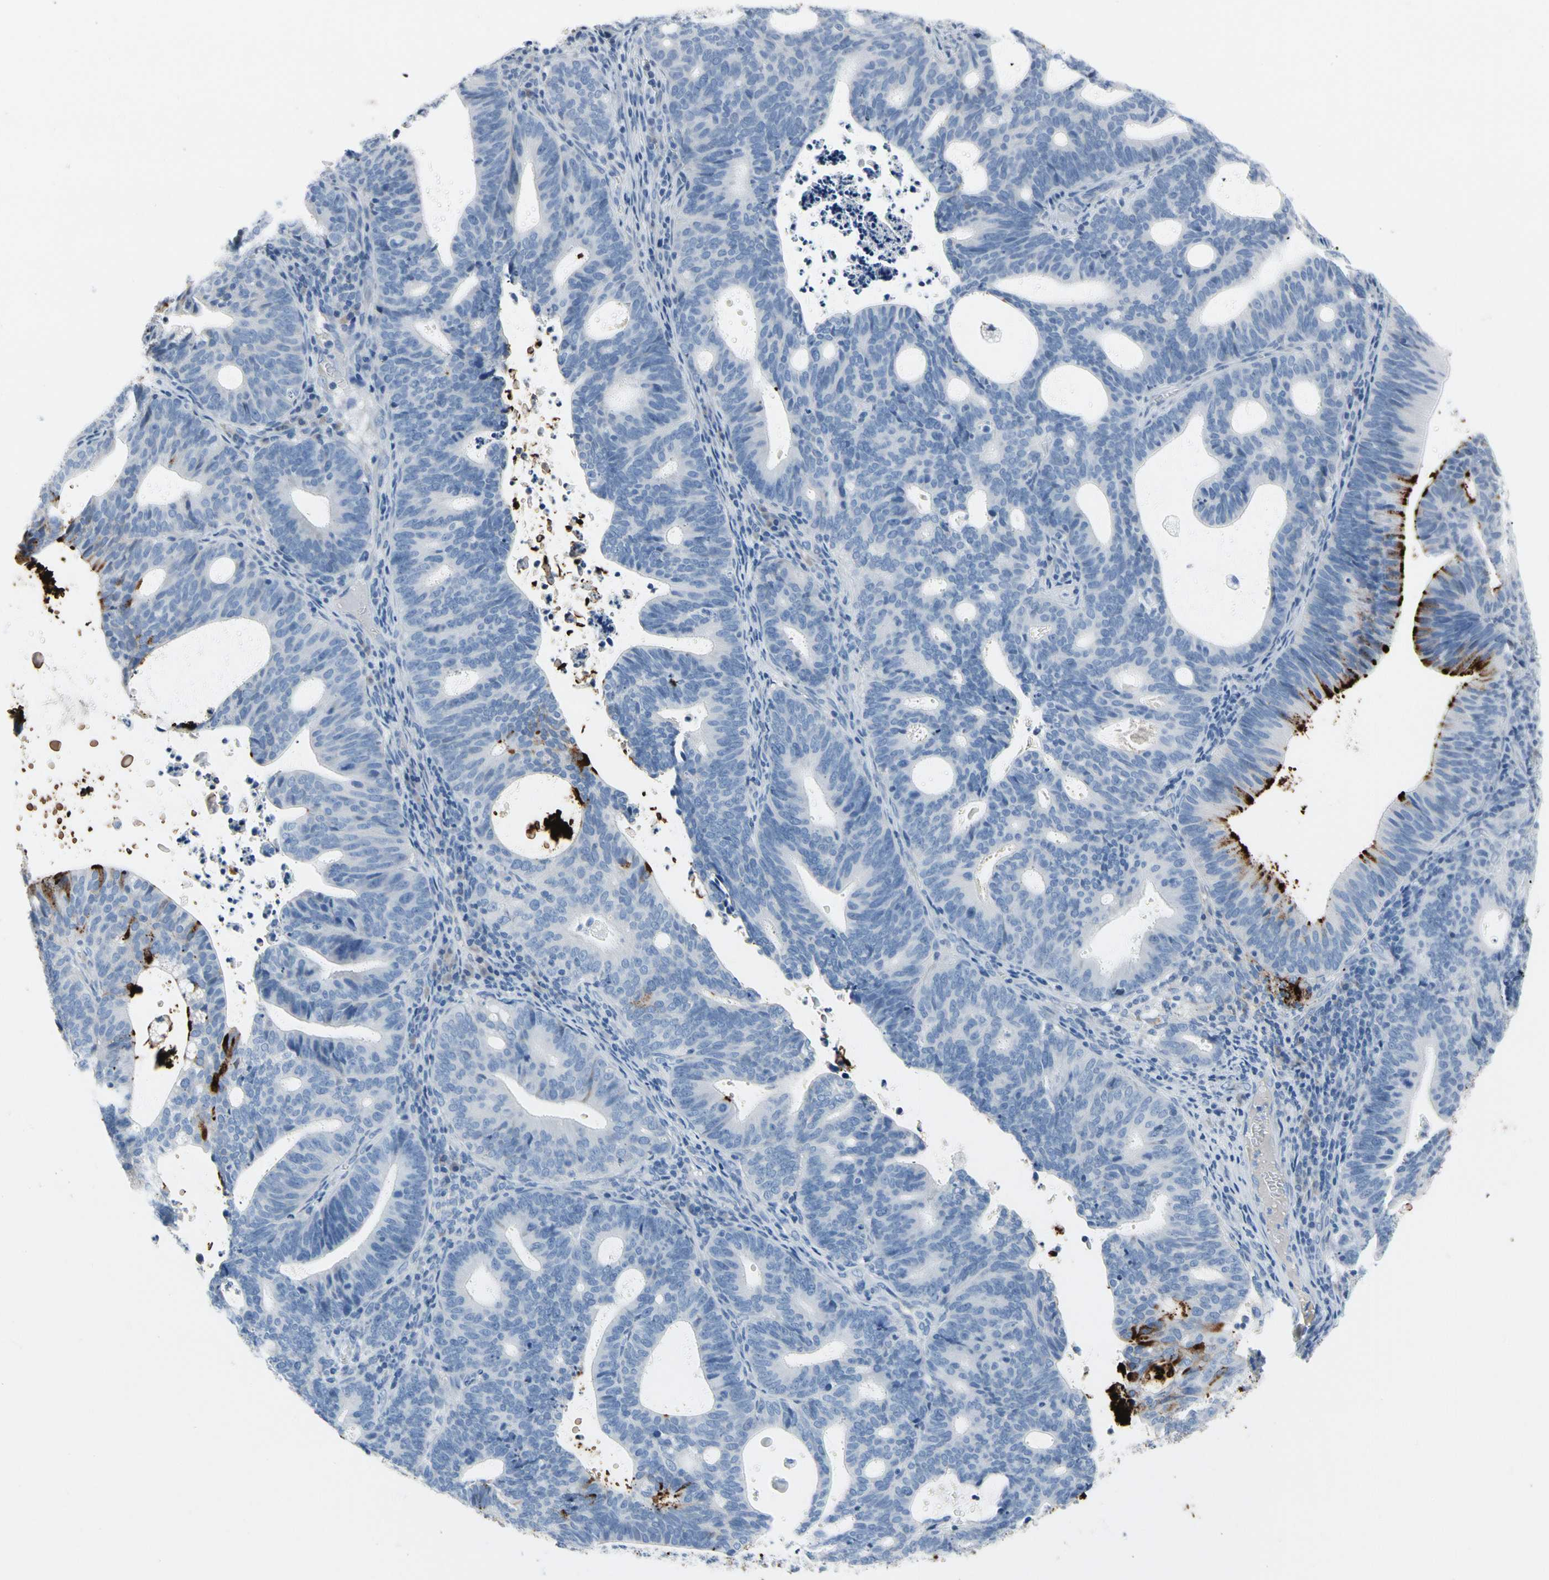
{"staining": {"intensity": "strong", "quantity": "<25%", "location": "cytoplasmic/membranous"}, "tissue": "endometrial cancer", "cell_type": "Tumor cells", "image_type": "cancer", "snomed": [{"axis": "morphology", "description": "Adenocarcinoma, NOS"}, {"axis": "topography", "description": "Uterus"}], "caption": "Brown immunohistochemical staining in human endometrial cancer (adenocarcinoma) exhibits strong cytoplasmic/membranous expression in approximately <25% of tumor cells.", "gene": "MUC5B", "patient": {"sex": "female", "age": 83}}